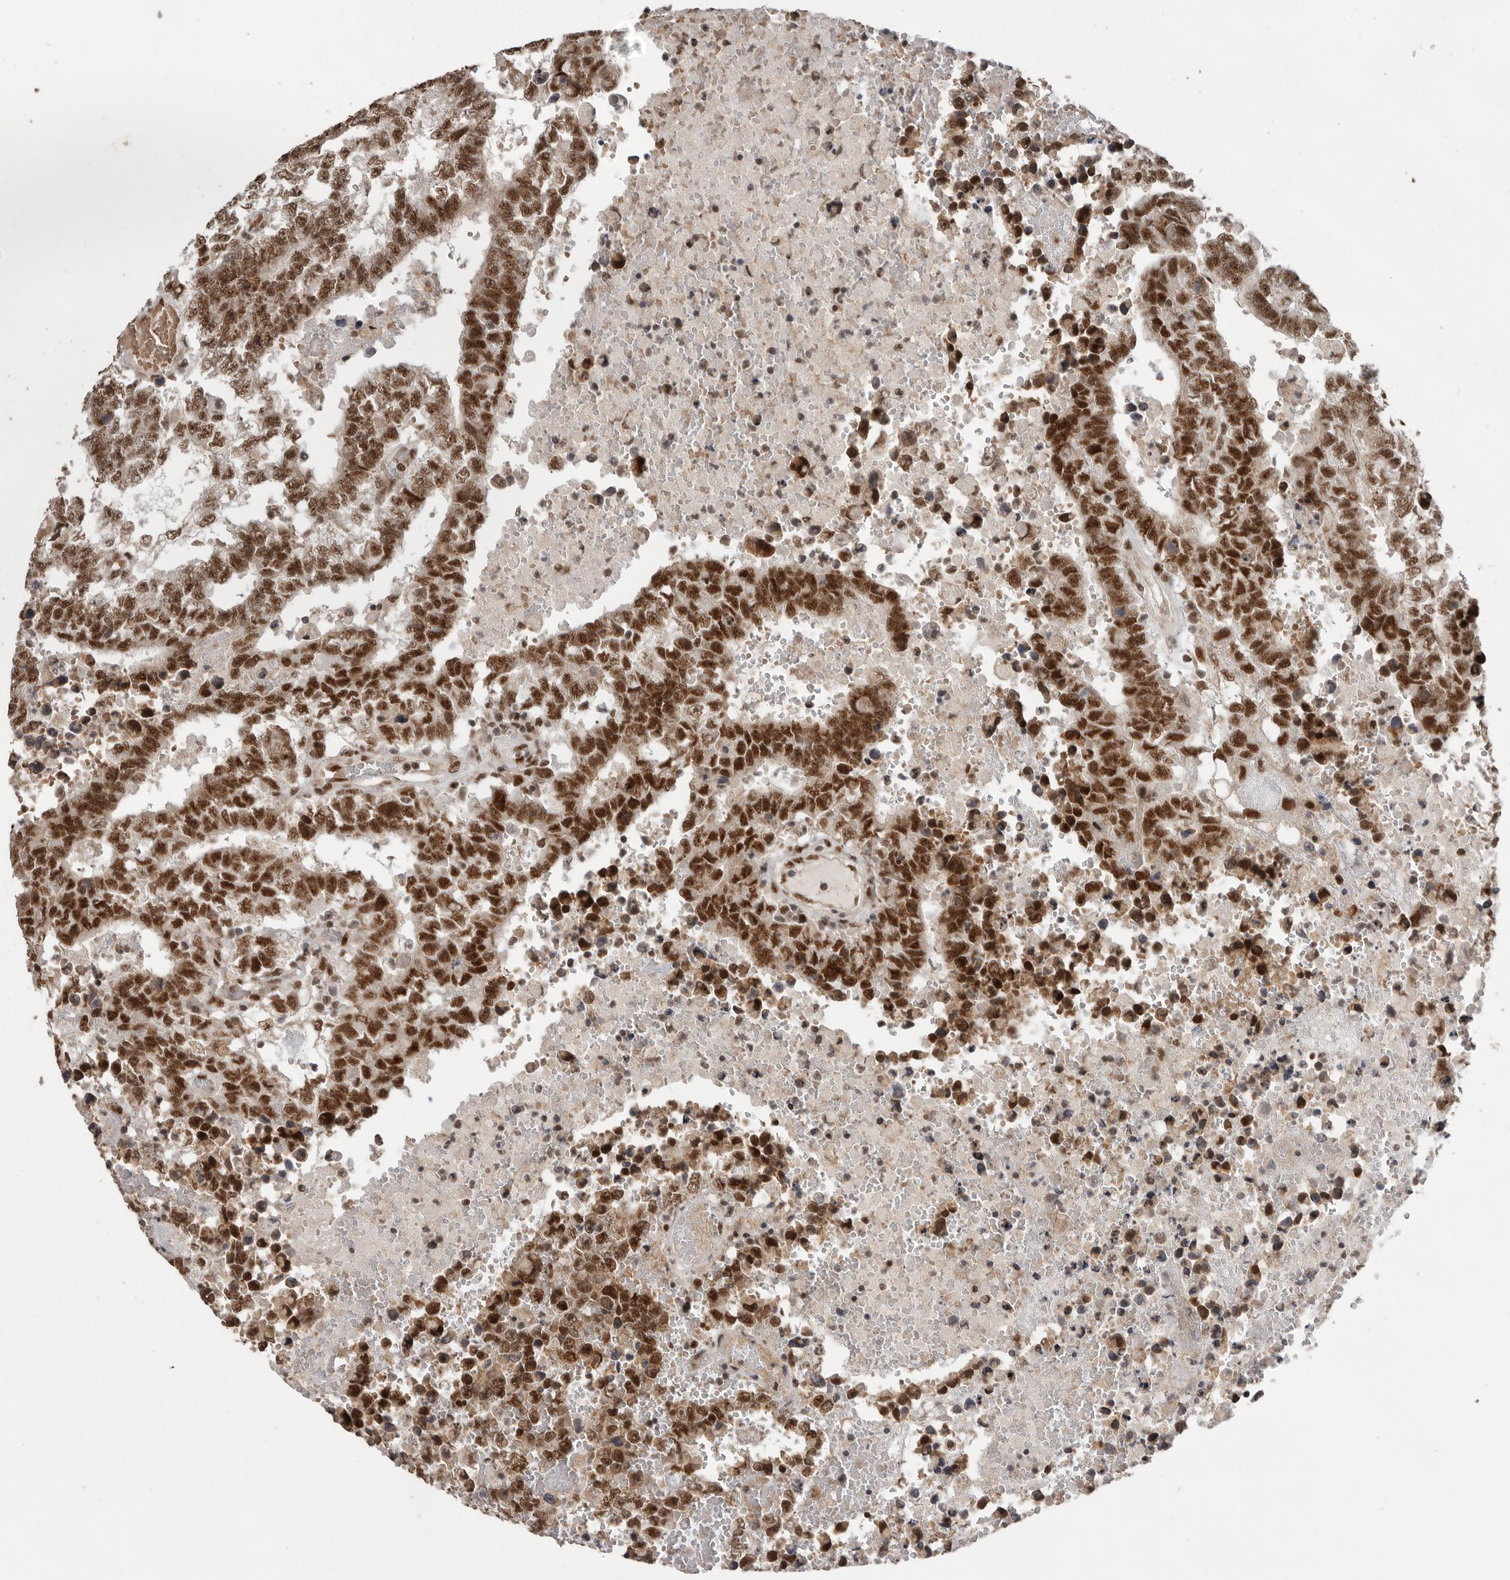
{"staining": {"intensity": "strong", "quantity": ">75%", "location": "cytoplasmic/membranous,nuclear"}, "tissue": "testis cancer", "cell_type": "Tumor cells", "image_type": "cancer", "snomed": [{"axis": "morphology", "description": "Carcinoma, Embryonal, NOS"}, {"axis": "topography", "description": "Testis"}], "caption": "Embryonal carcinoma (testis) stained for a protein displays strong cytoplasmic/membranous and nuclear positivity in tumor cells.", "gene": "PPP1R10", "patient": {"sex": "male", "age": 25}}